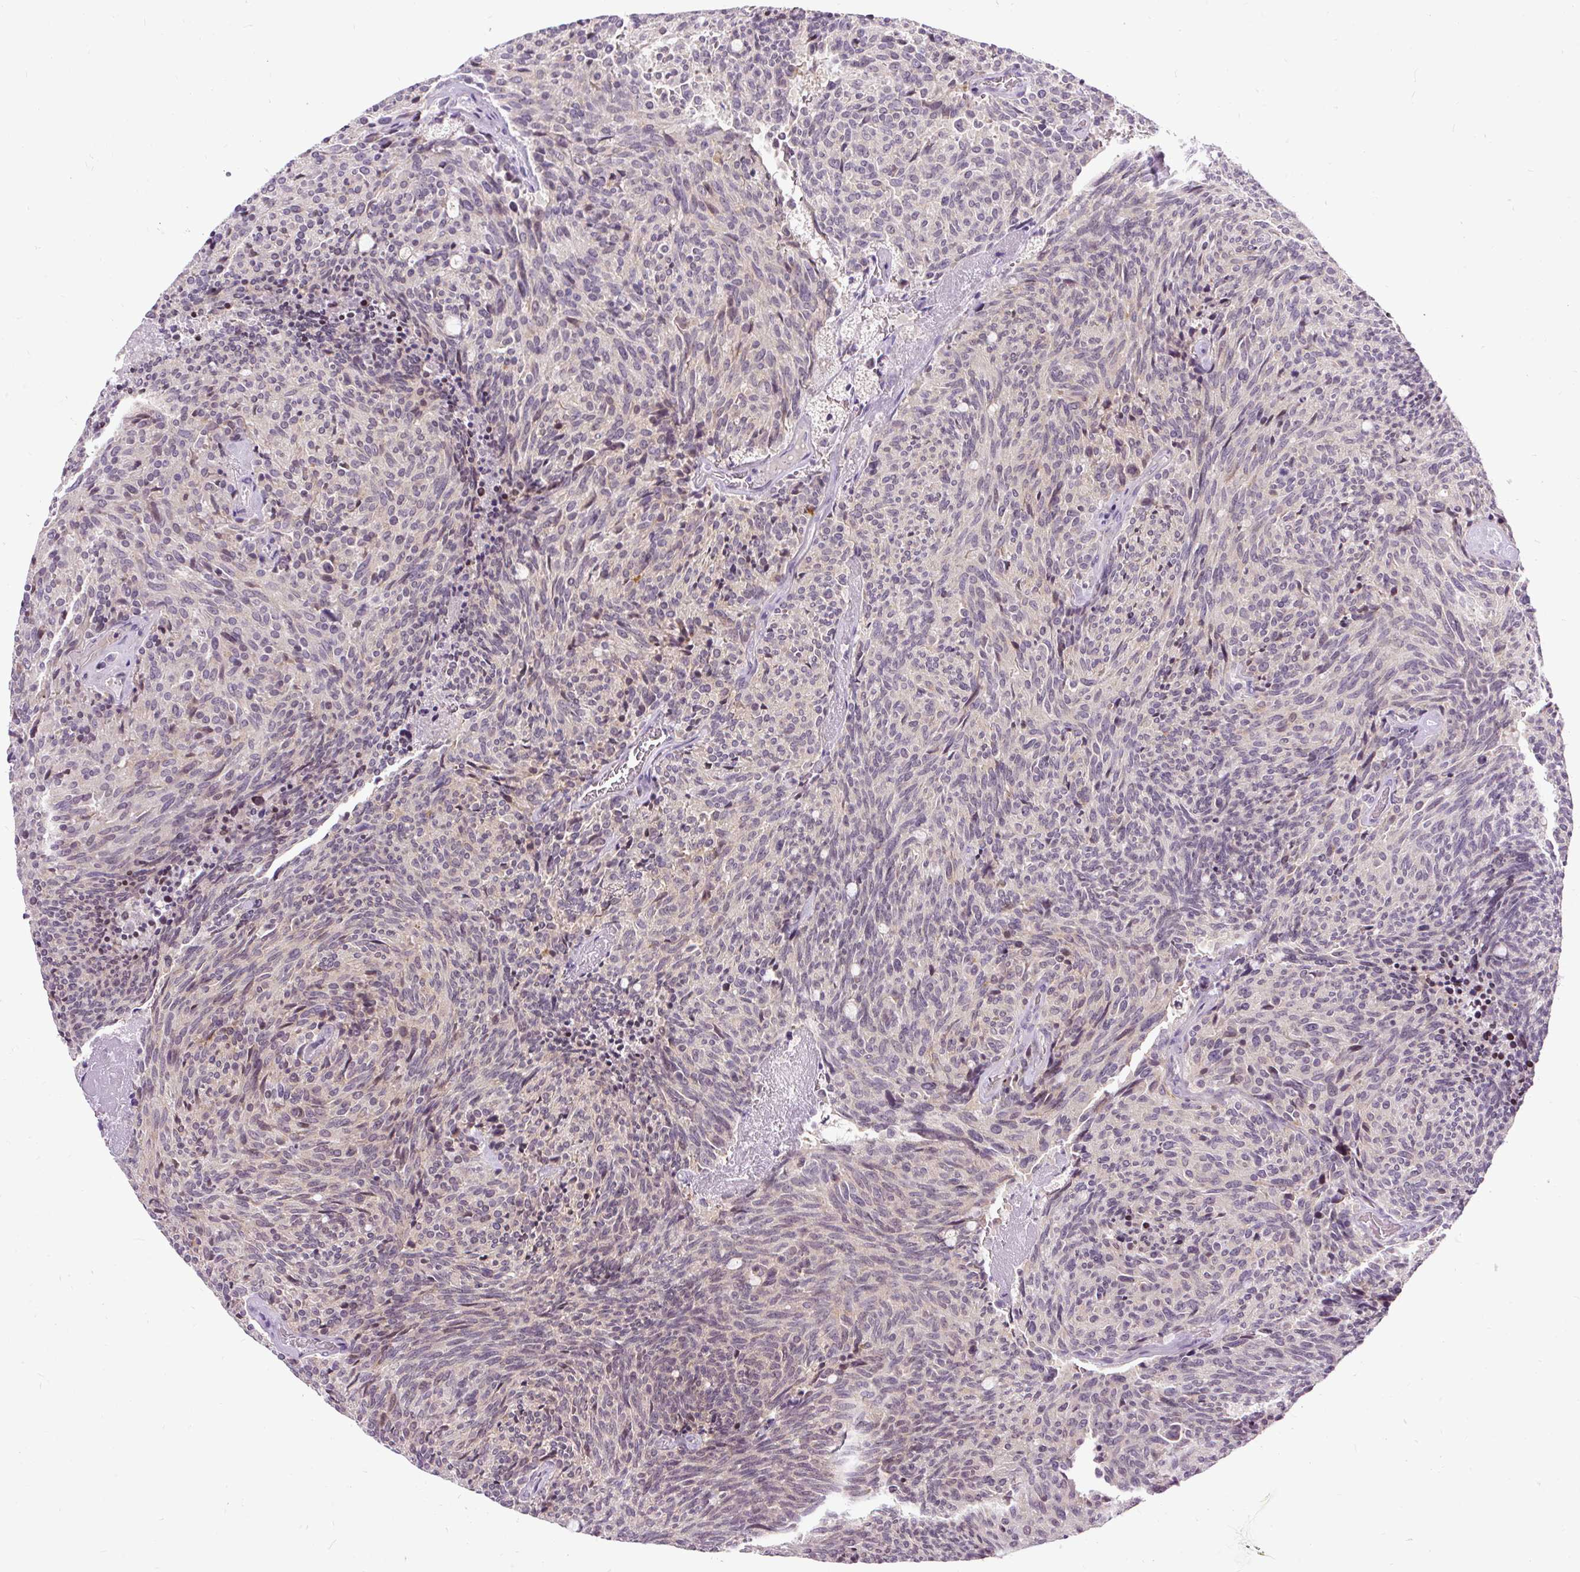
{"staining": {"intensity": "weak", "quantity": "<25%", "location": "nuclear"}, "tissue": "carcinoid", "cell_type": "Tumor cells", "image_type": "cancer", "snomed": [{"axis": "morphology", "description": "Carcinoid, malignant, NOS"}, {"axis": "topography", "description": "Pancreas"}], "caption": "High magnification brightfield microscopy of carcinoid stained with DAB (brown) and counterstained with hematoxylin (blue): tumor cells show no significant expression.", "gene": "FAM117B", "patient": {"sex": "female", "age": 54}}